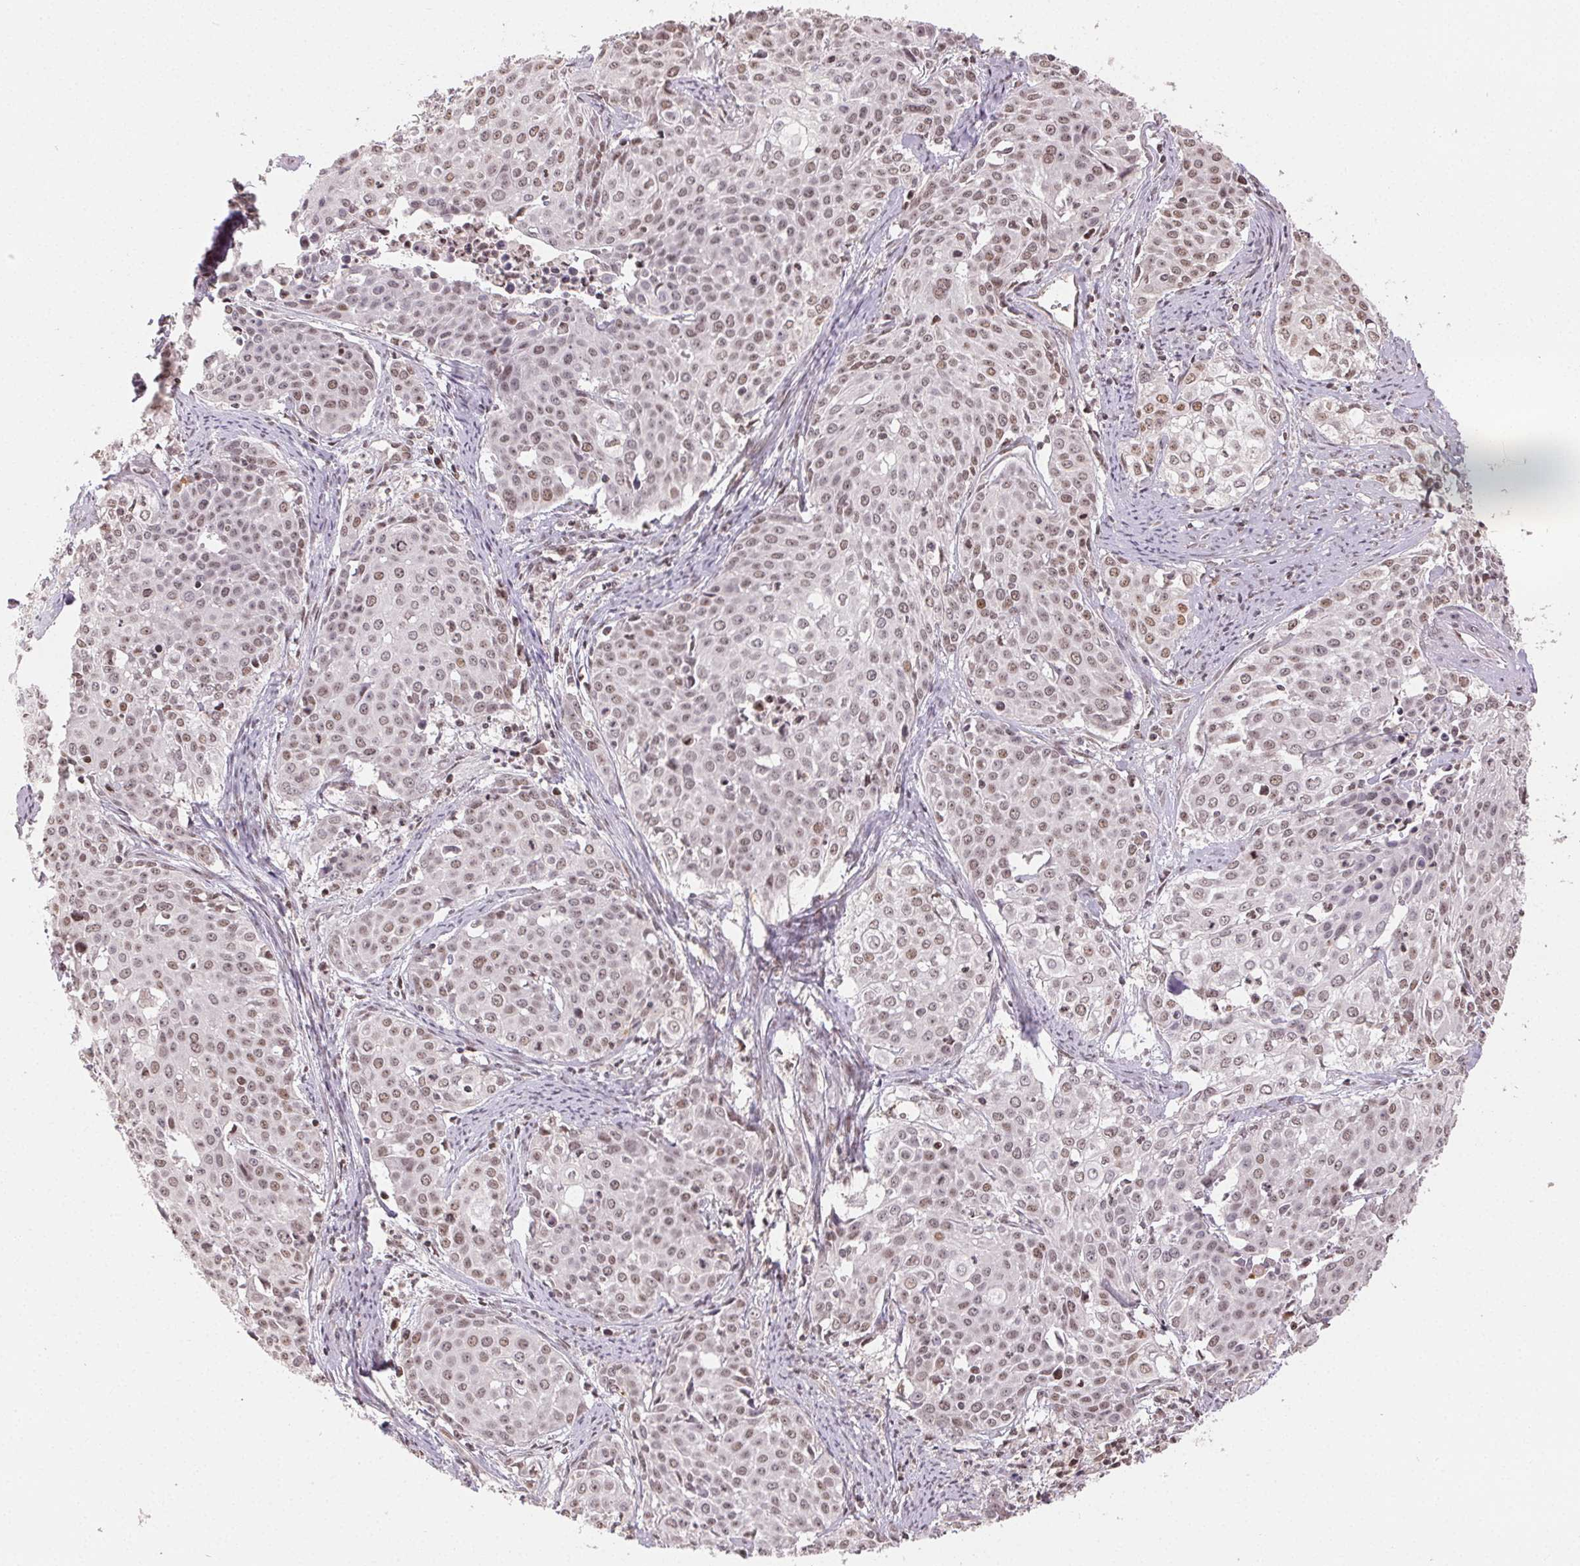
{"staining": {"intensity": "moderate", "quantity": ">75%", "location": "nuclear"}, "tissue": "cervical cancer", "cell_type": "Tumor cells", "image_type": "cancer", "snomed": [{"axis": "morphology", "description": "Squamous cell carcinoma, NOS"}, {"axis": "topography", "description": "Cervix"}], "caption": "Human cervical cancer stained with a protein marker exhibits moderate staining in tumor cells.", "gene": "MAPKAPK2", "patient": {"sex": "female", "age": 39}}